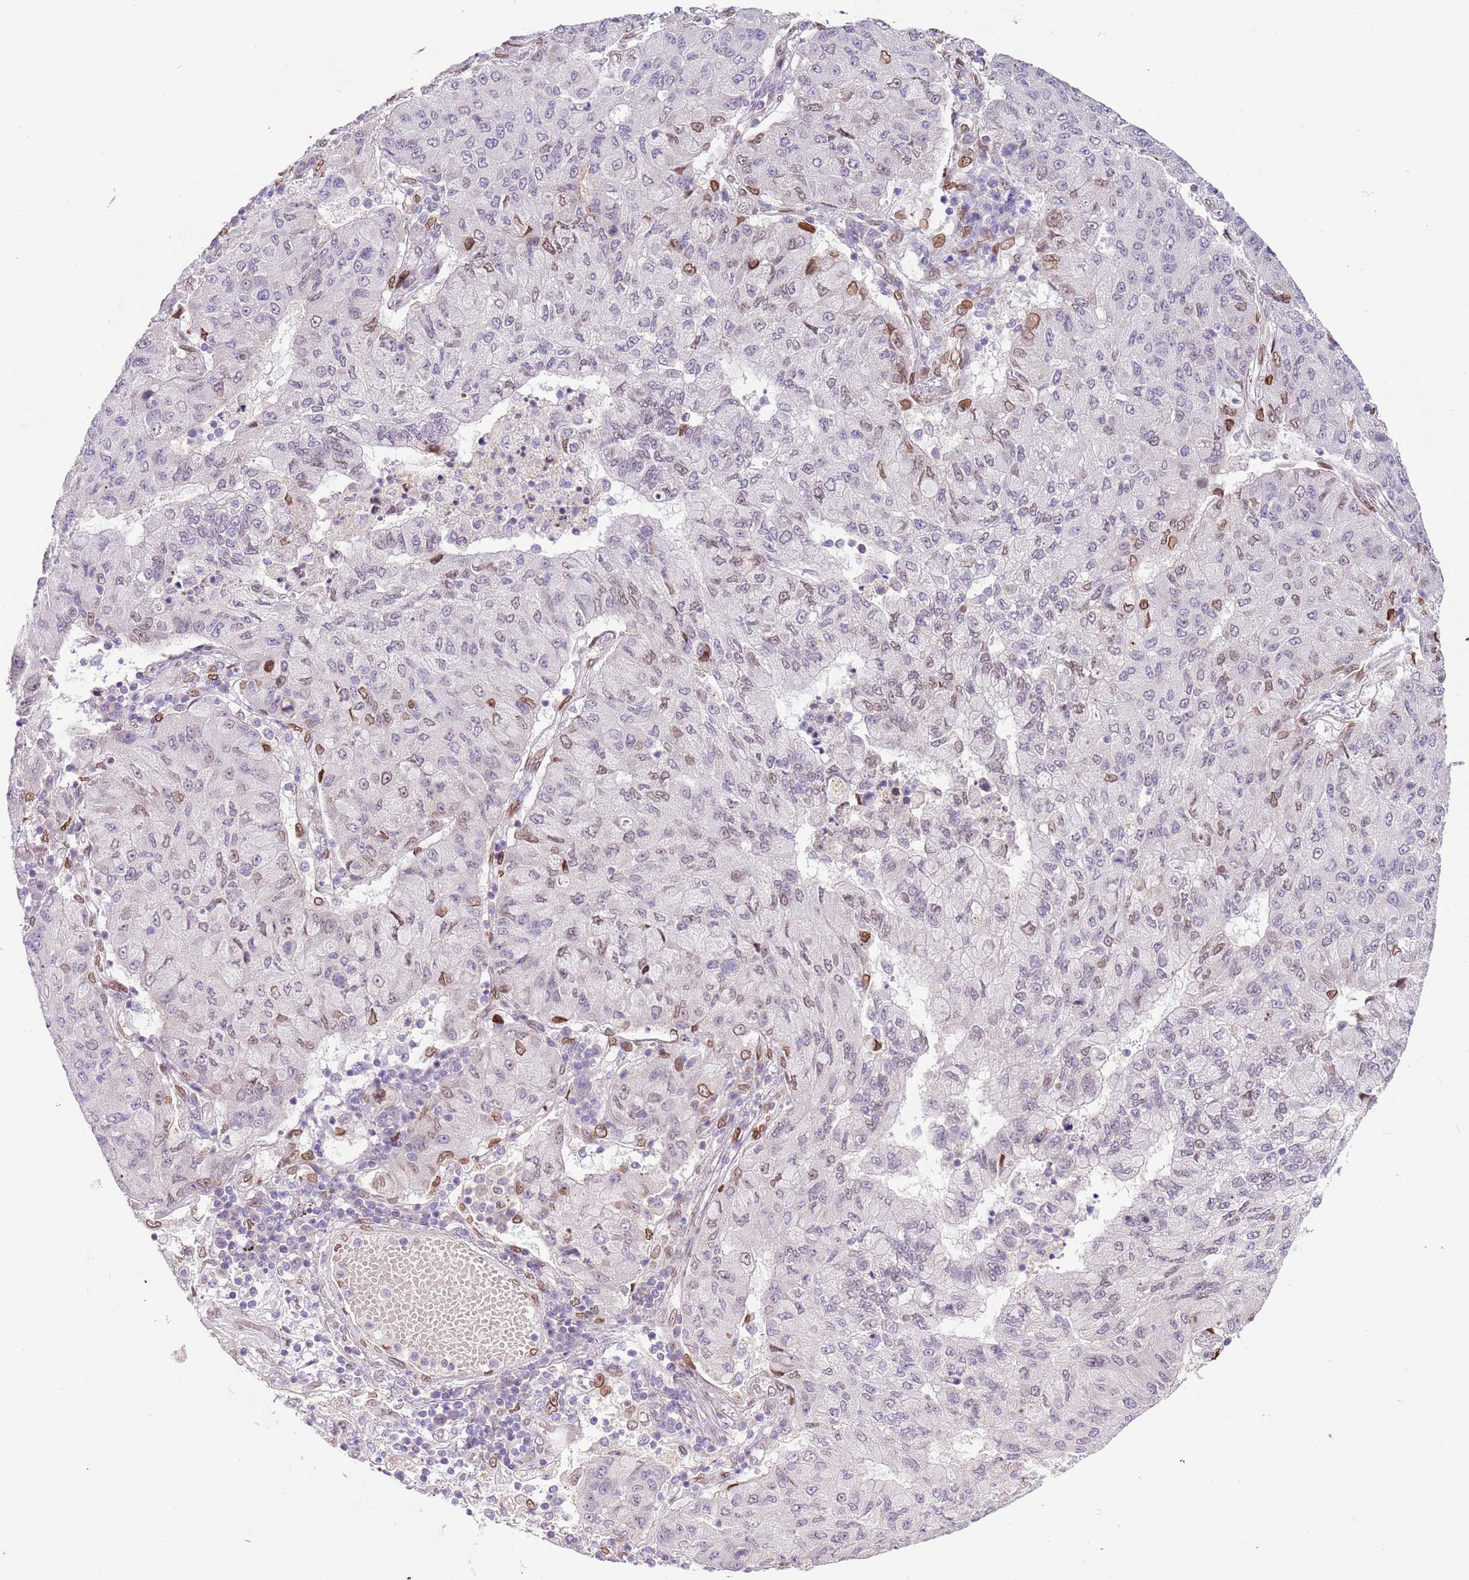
{"staining": {"intensity": "weak", "quantity": "<25%", "location": "cytoplasmic/membranous,nuclear"}, "tissue": "lung cancer", "cell_type": "Tumor cells", "image_type": "cancer", "snomed": [{"axis": "morphology", "description": "Squamous cell carcinoma, NOS"}, {"axis": "topography", "description": "Lung"}], "caption": "An image of lung squamous cell carcinoma stained for a protein shows no brown staining in tumor cells.", "gene": "TMEM47", "patient": {"sex": "male", "age": 74}}